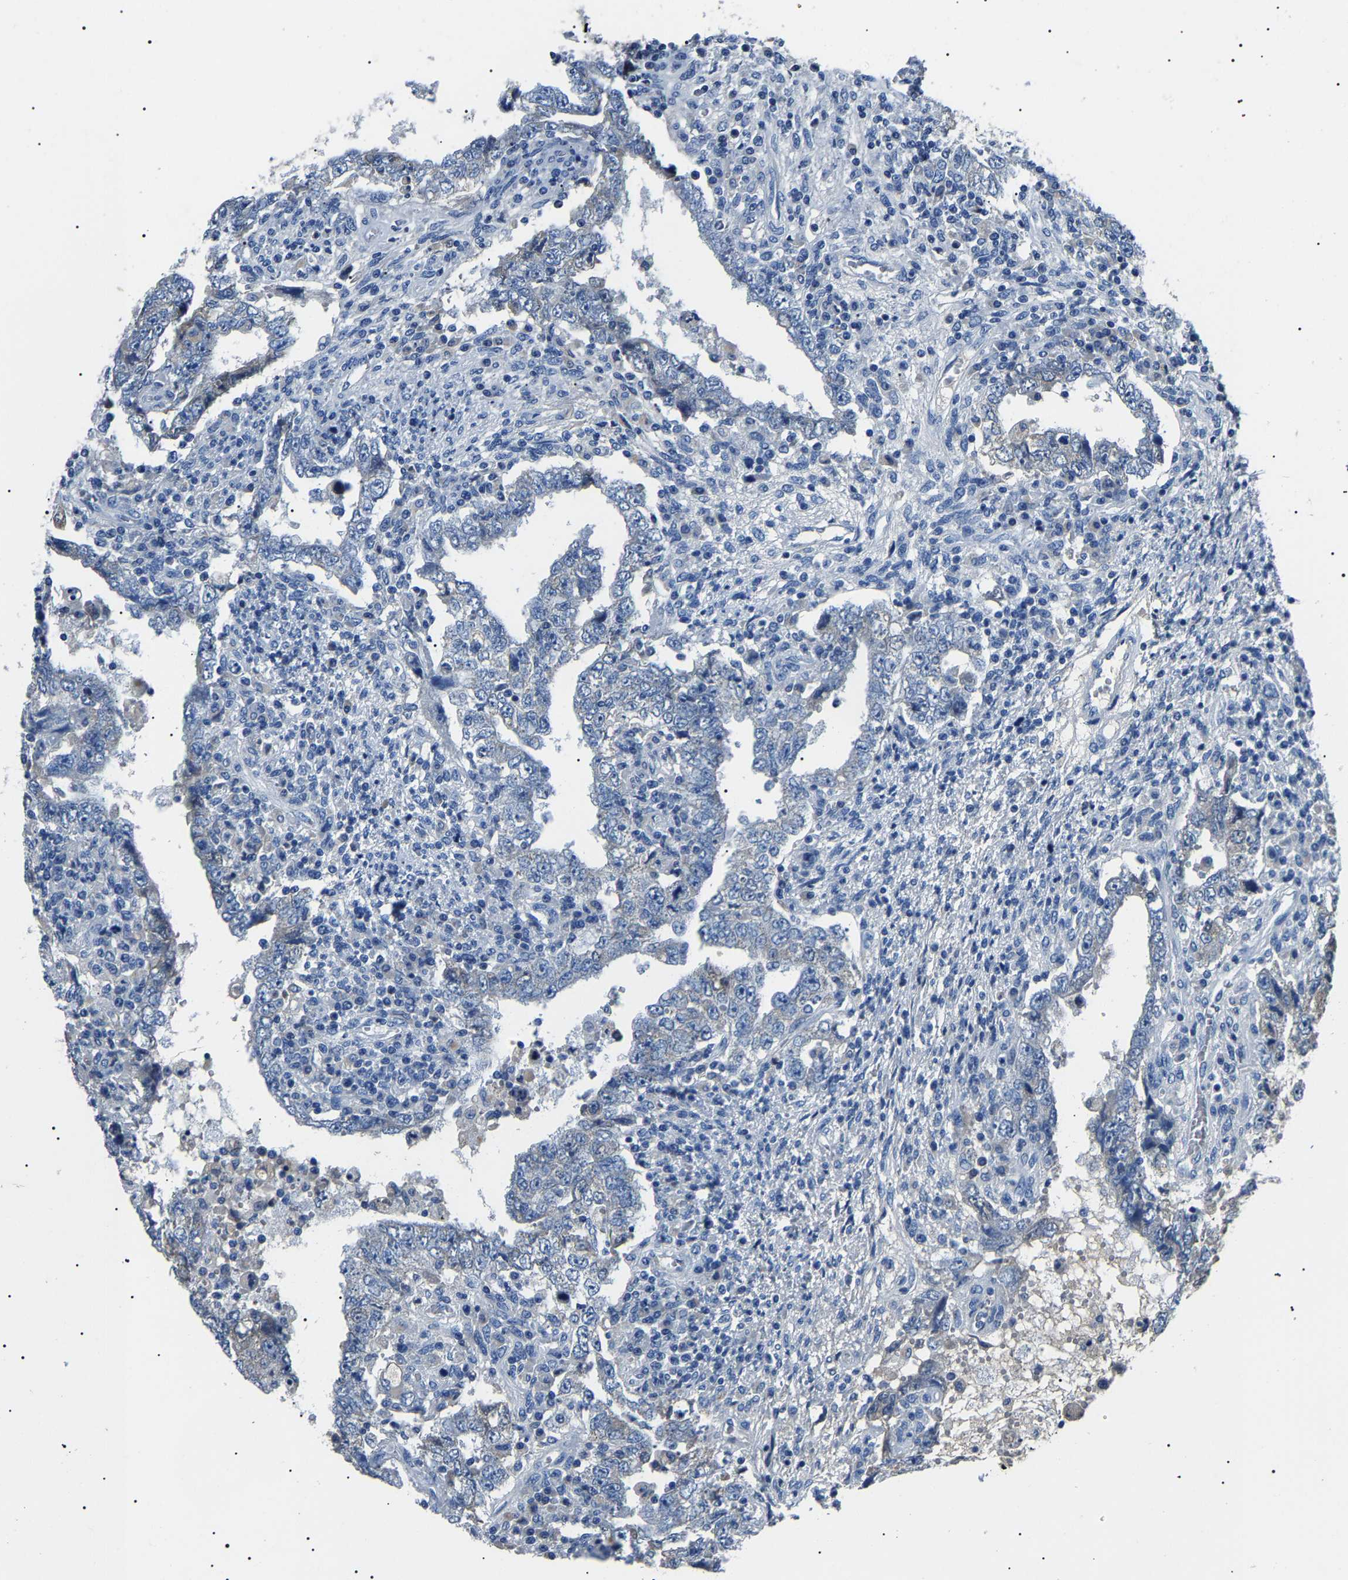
{"staining": {"intensity": "negative", "quantity": "none", "location": "none"}, "tissue": "testis cancer", "cell_type": "Tumor cells", "image_type": "cancer", "snomed": [{"axis": "morphology", "description": "Carcinoma, Embryonal, NOS"}, {"axis": "topography", "description": "Testis"}], "caption": "Human testis cancer stained for a protein using immunohistochemistry reveals no staining in tumor cells.", "gene": "KLK15", "patient": {"sex": "male", "age": 26}}